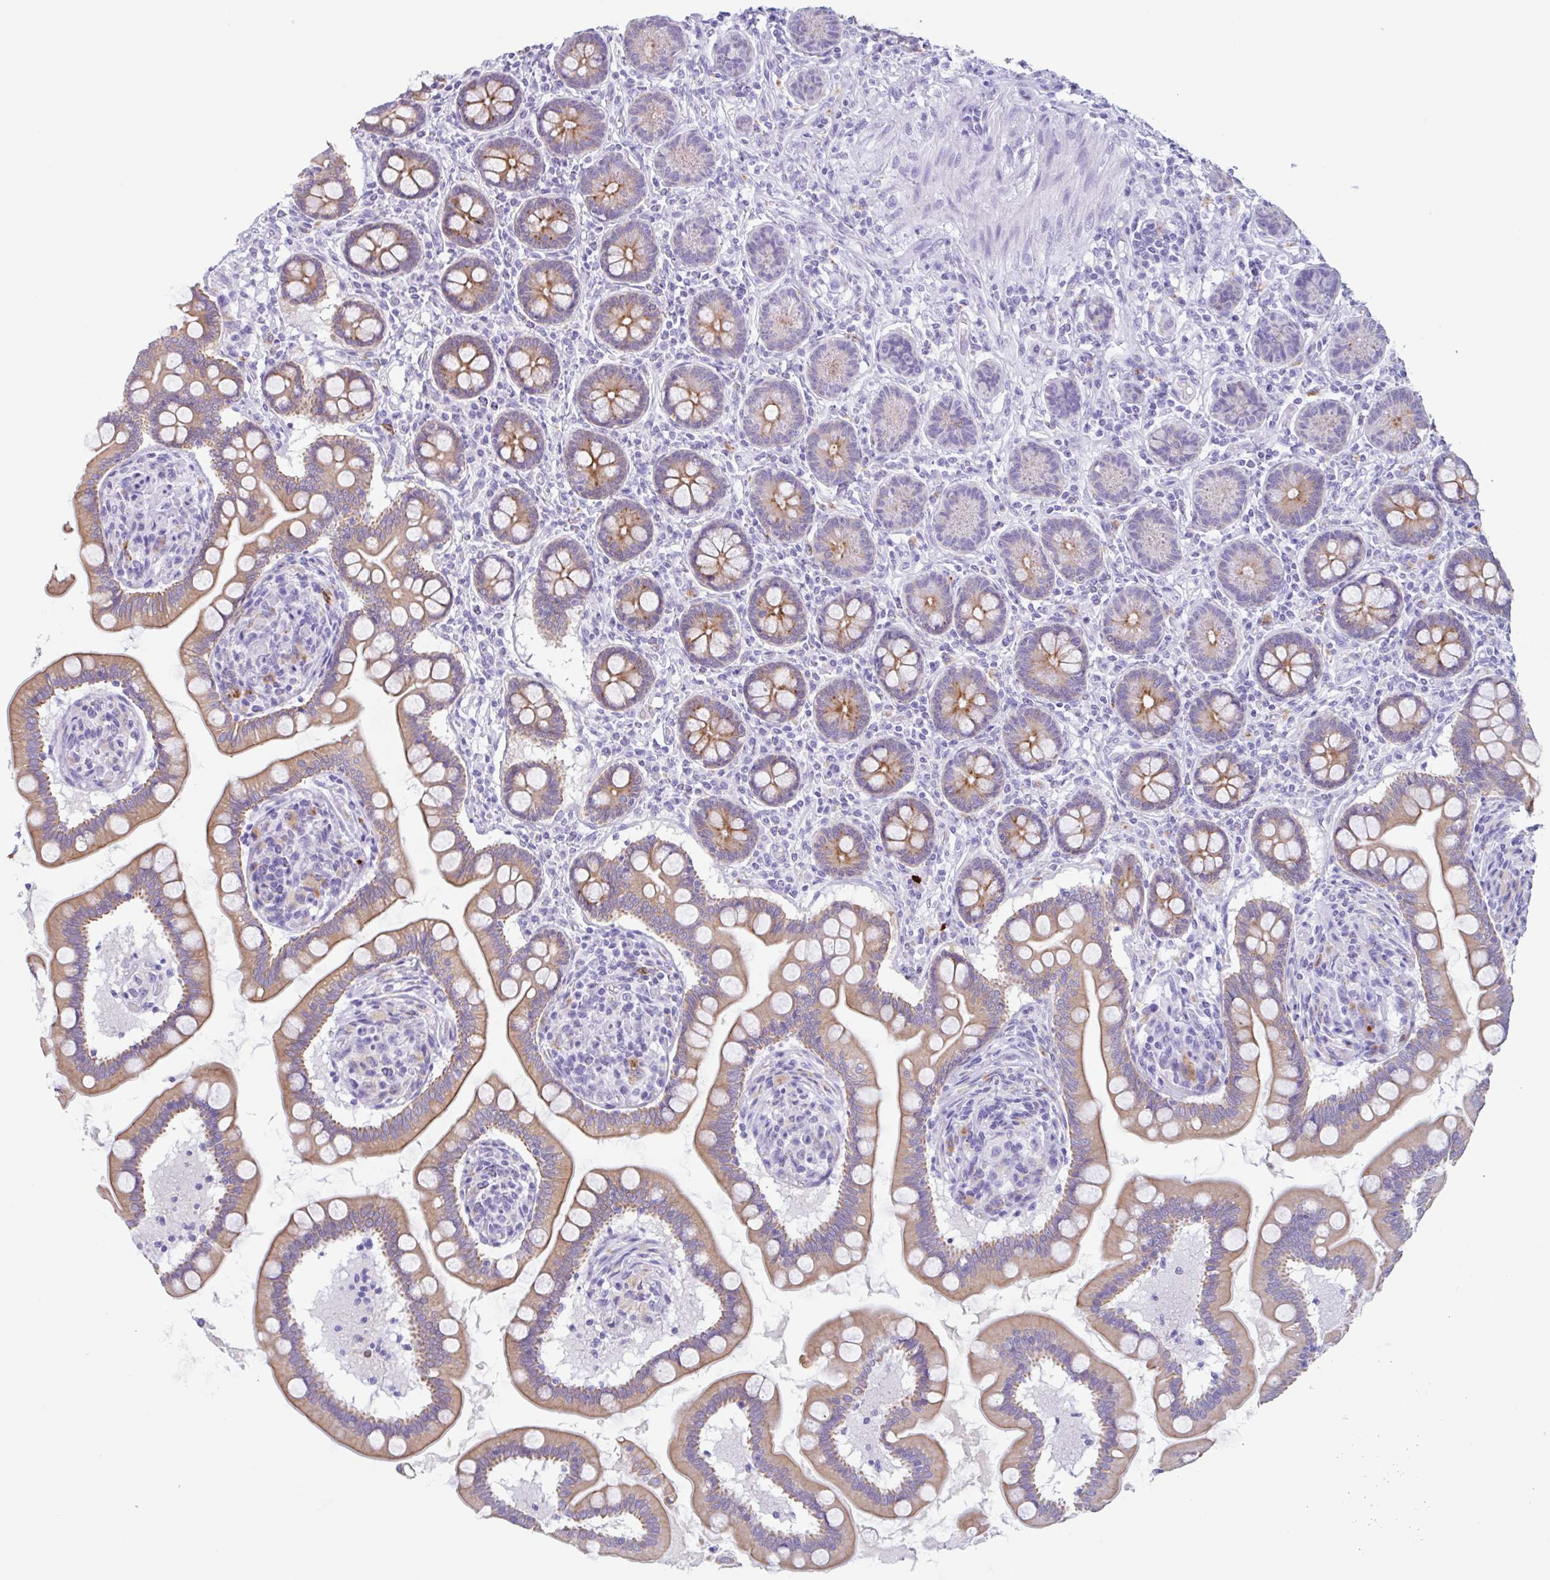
{"staining": {"intensity": "moderate", "quantity": ">75%", "location": "cytoplasmic/membranous"}, "tissue": "small intestine", "cell_type": "Glandular cells", "image_type": "normal", "snomed": [{"axis": "morphology", "description": "Normal tissue, NOS"}, {"axis": "topography", "description": "Small intestine"}], "caption": "Protein expression analysis of normal small intestine displays moderate cytoplasmic/membranous staining in about >75% of glandular cells. (DAB = brown stain, brightfield microscopy at high magnification).", "gene": "DTWD2", "patient": {"sex": "female", "age": 64}}